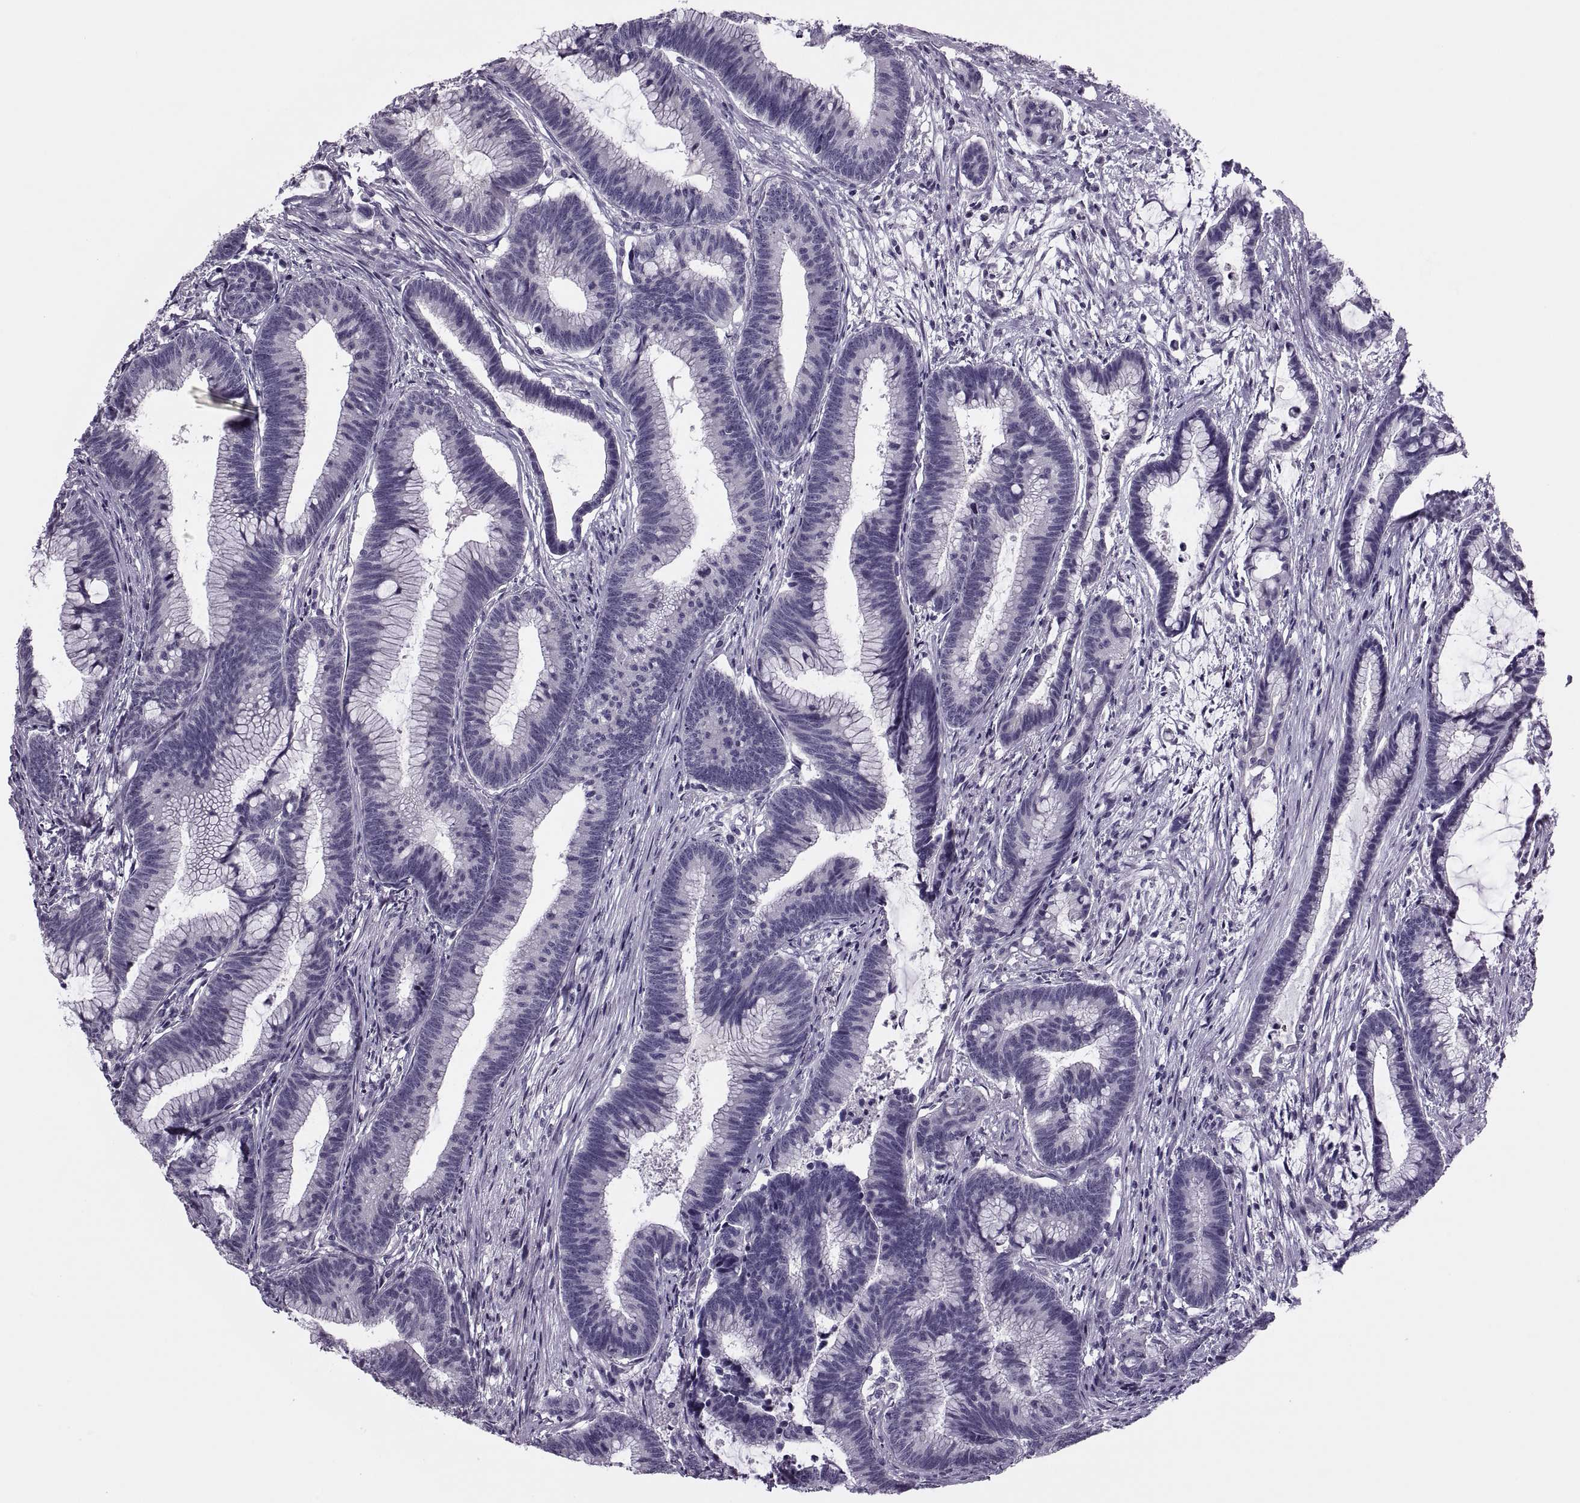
{"staining": {"intensity": "negative", "quantity": "none", "location": "none"}, "tissue": "colorectal cancer", "cell_type": "Tumor cells", "image_type": "cancer", "snomed": [{"axis": "morphology", "description": "Adenocarcinoma, NOS"}, {"axis": "topography", "description": "Colon"}], "caption": "Micrograph shows no significant protein staining in tumor cells of adenocarcinoma (colorectal).", "gene": "SYNGR4", "patient": {"sex": "female", "age": 78}}